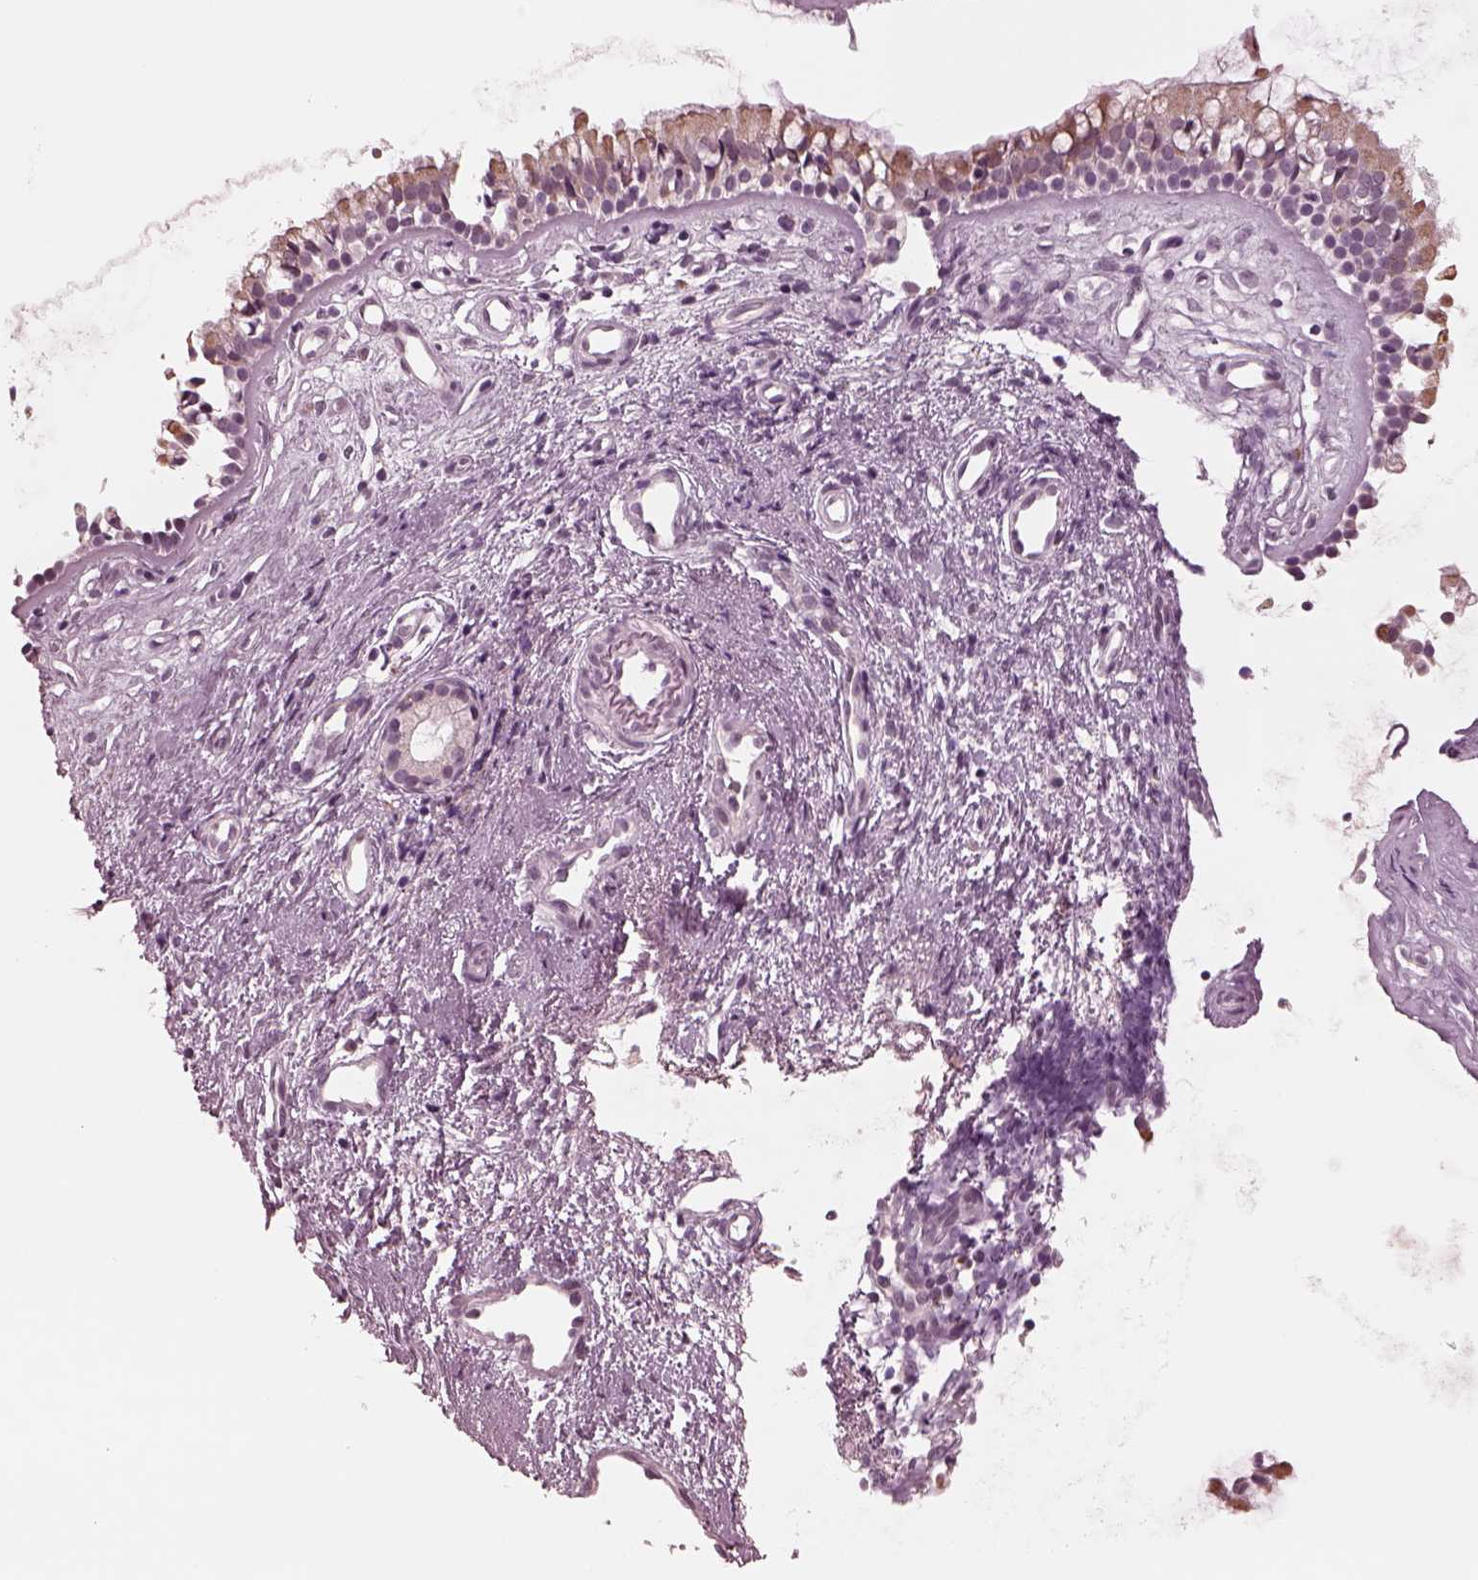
{"staining": {"intensity": "weak", "quantity": "<25%", "location": "cytoplasmic/membranous"}, "tissue": "nasopharynx", "cell_type": "Respiratory epithelial cells", "image_type": "normal", "snomed": [{"axis": "morphology", "description": "Normal tissue, NOS"}, {"axis": "topography", "description": "Nasopharynx"}], "caption": "IHC photomicrograph of unremarkable nasopharynx: nasopharynx stained with DAB (3,3'-diaminobenzidine) reveals no significant protein positivity in respiratory epithelial cells.", "gene": "CELSR3", "patient": {"sex": "female", "age": 52}}